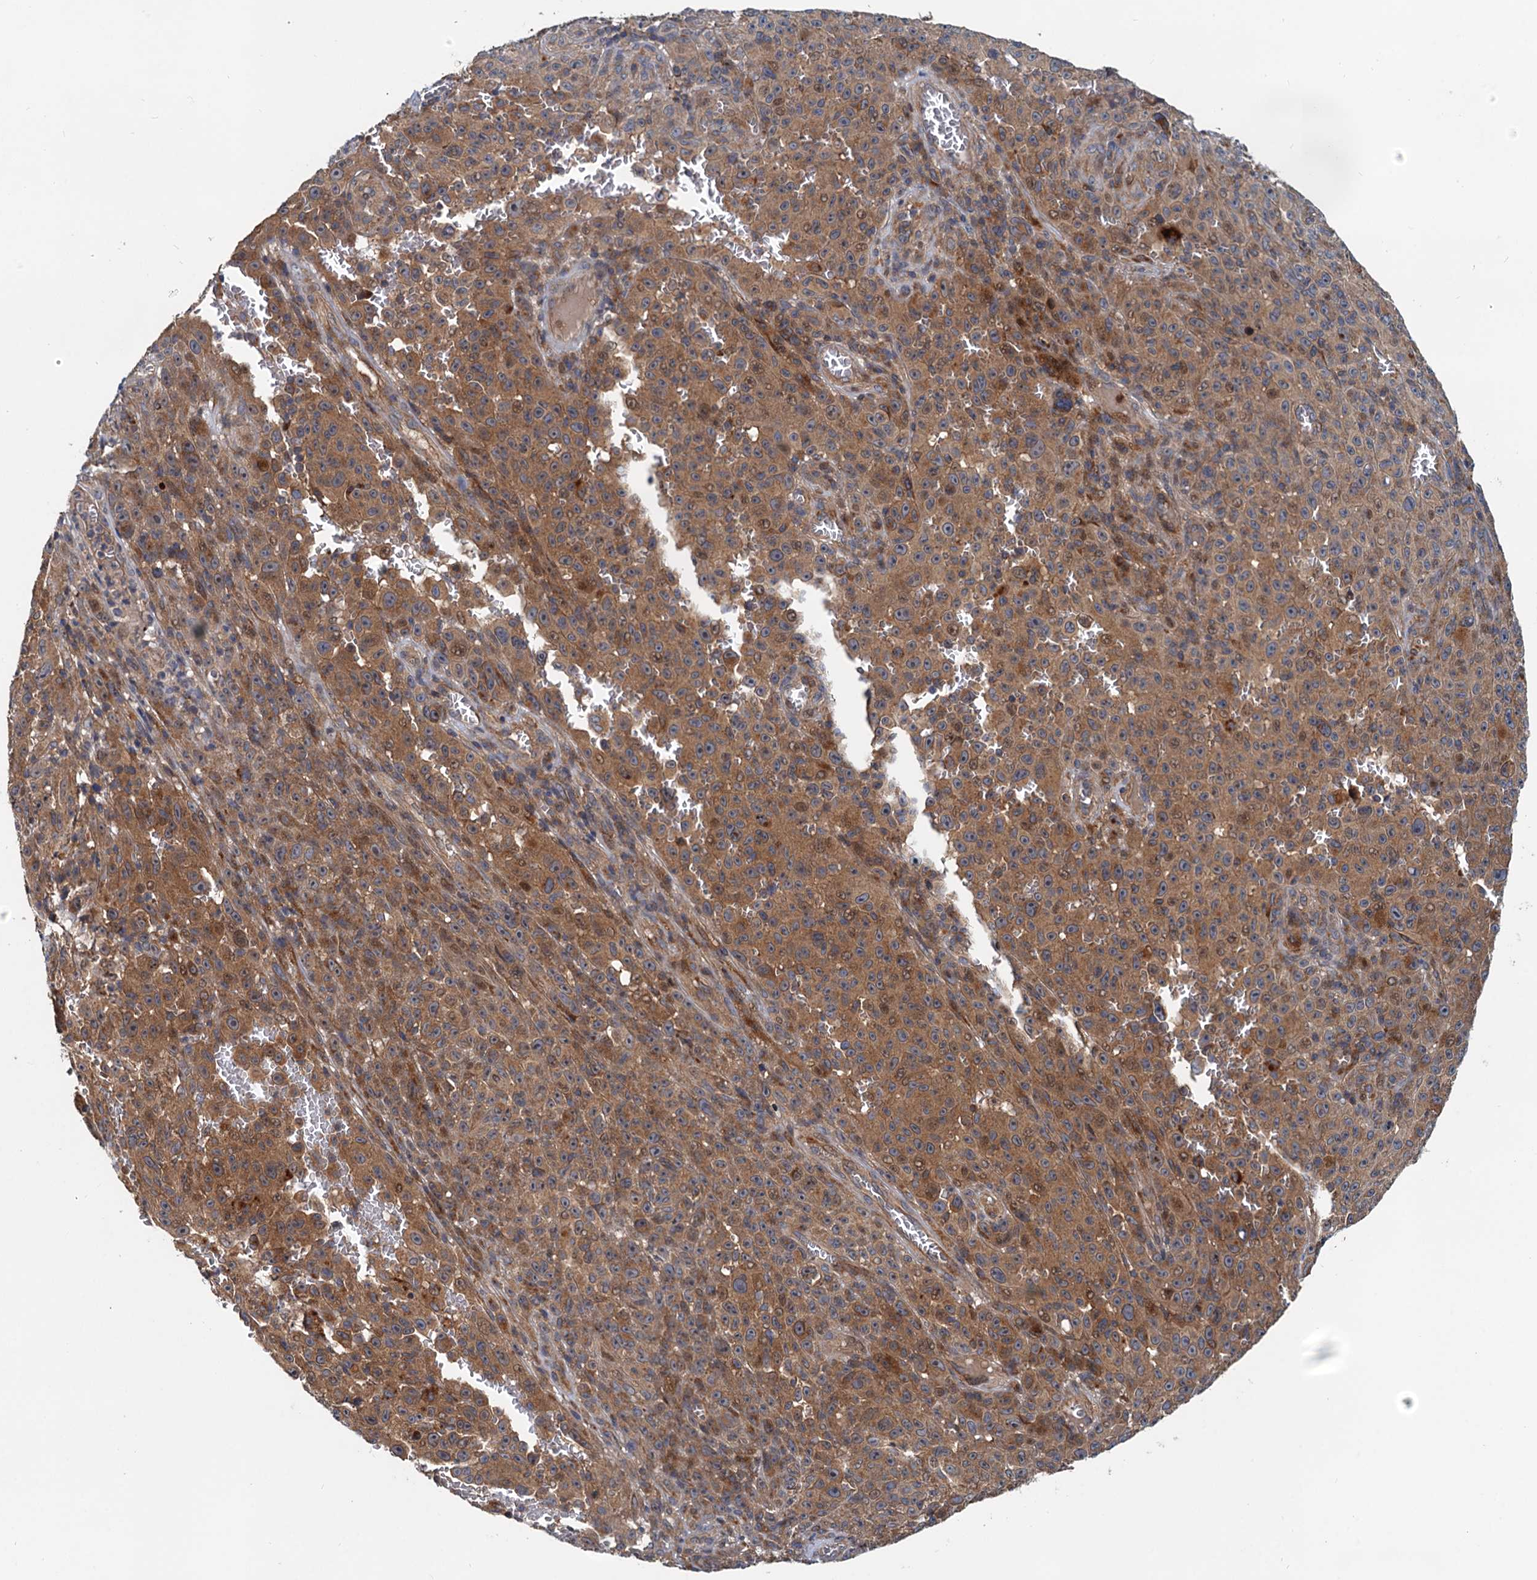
{"staining": {"intensity": "moderate", "quantity": ">75%", "location": "cytoplasmic/membranous"}, "tissue": "melanoma", "cell_type": "Tumor cells", "image_type": "cancer", "snomed": [{"axis": "morphology", "description": "Malignant melanoma, NOS"}, {"axis": "topography", "description": "Skin"}], "caption": "Protein expression analysis of melanoma shows moderate cytoplasmic/membranous expression in about >75% of tumor cells.", "gene": "EFL1", "patient": {"sex": "female", "age": 82}}